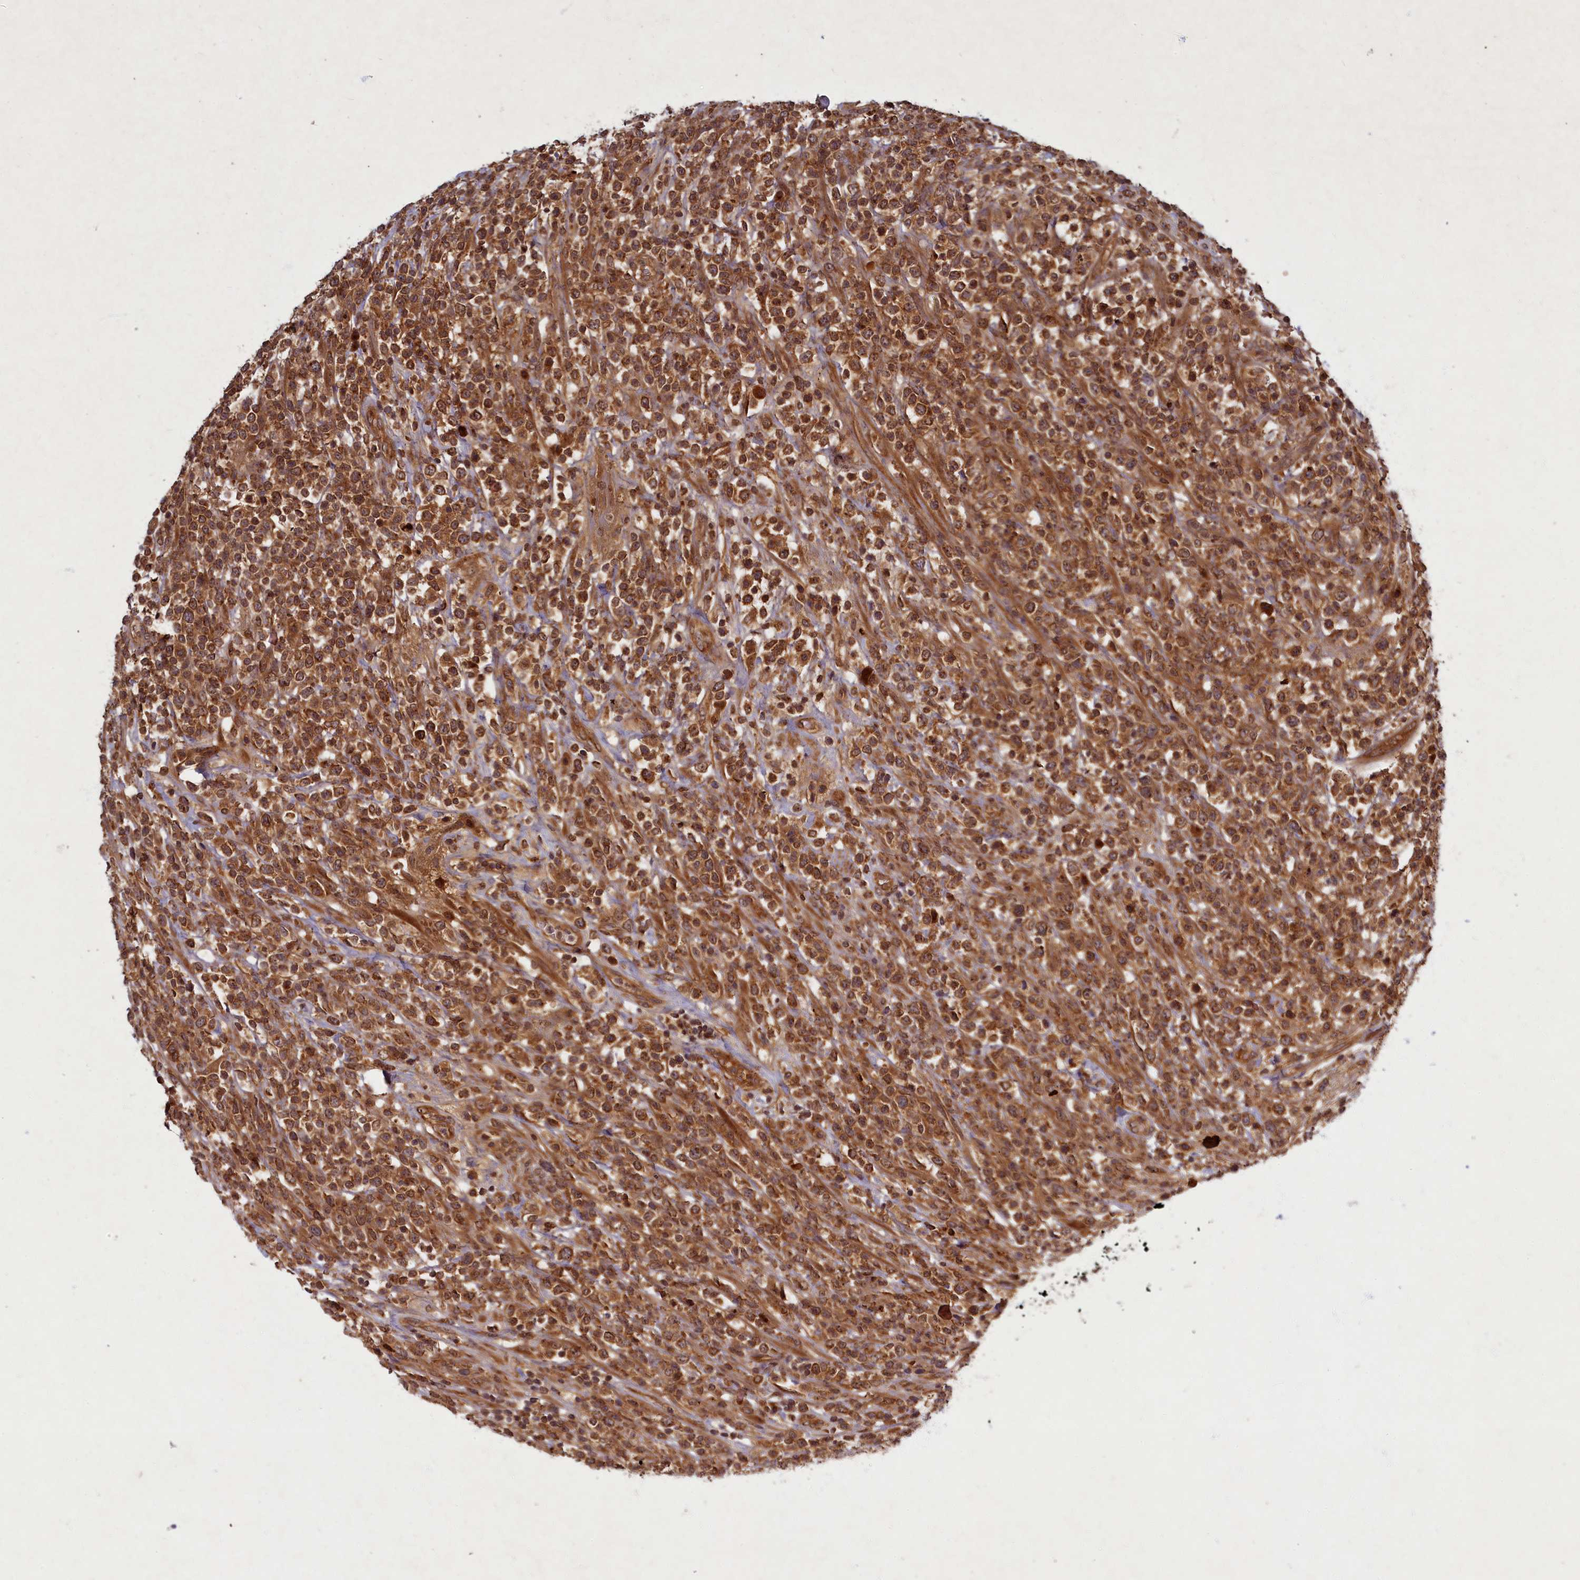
{"staining": {"intensity": "strong", "quantity": ">75%", "location": "cytoplasmic/membranous"}, "tissue": "lymphoma", "cell_type": "Tumor cells", "image_type": "cancer", "snomed": [{"axis": "morphology", "description": "Malignant lymphoma, non-Hodgkin's type, High grade"}, {"axis": "topography", "description": "Colon"}], "caption": "Human lymphoma stained with a protein marker exhibits strong staining in tumor cells.", "gene": "BICD1", "patient": {"sex": "female", "age": 53}}